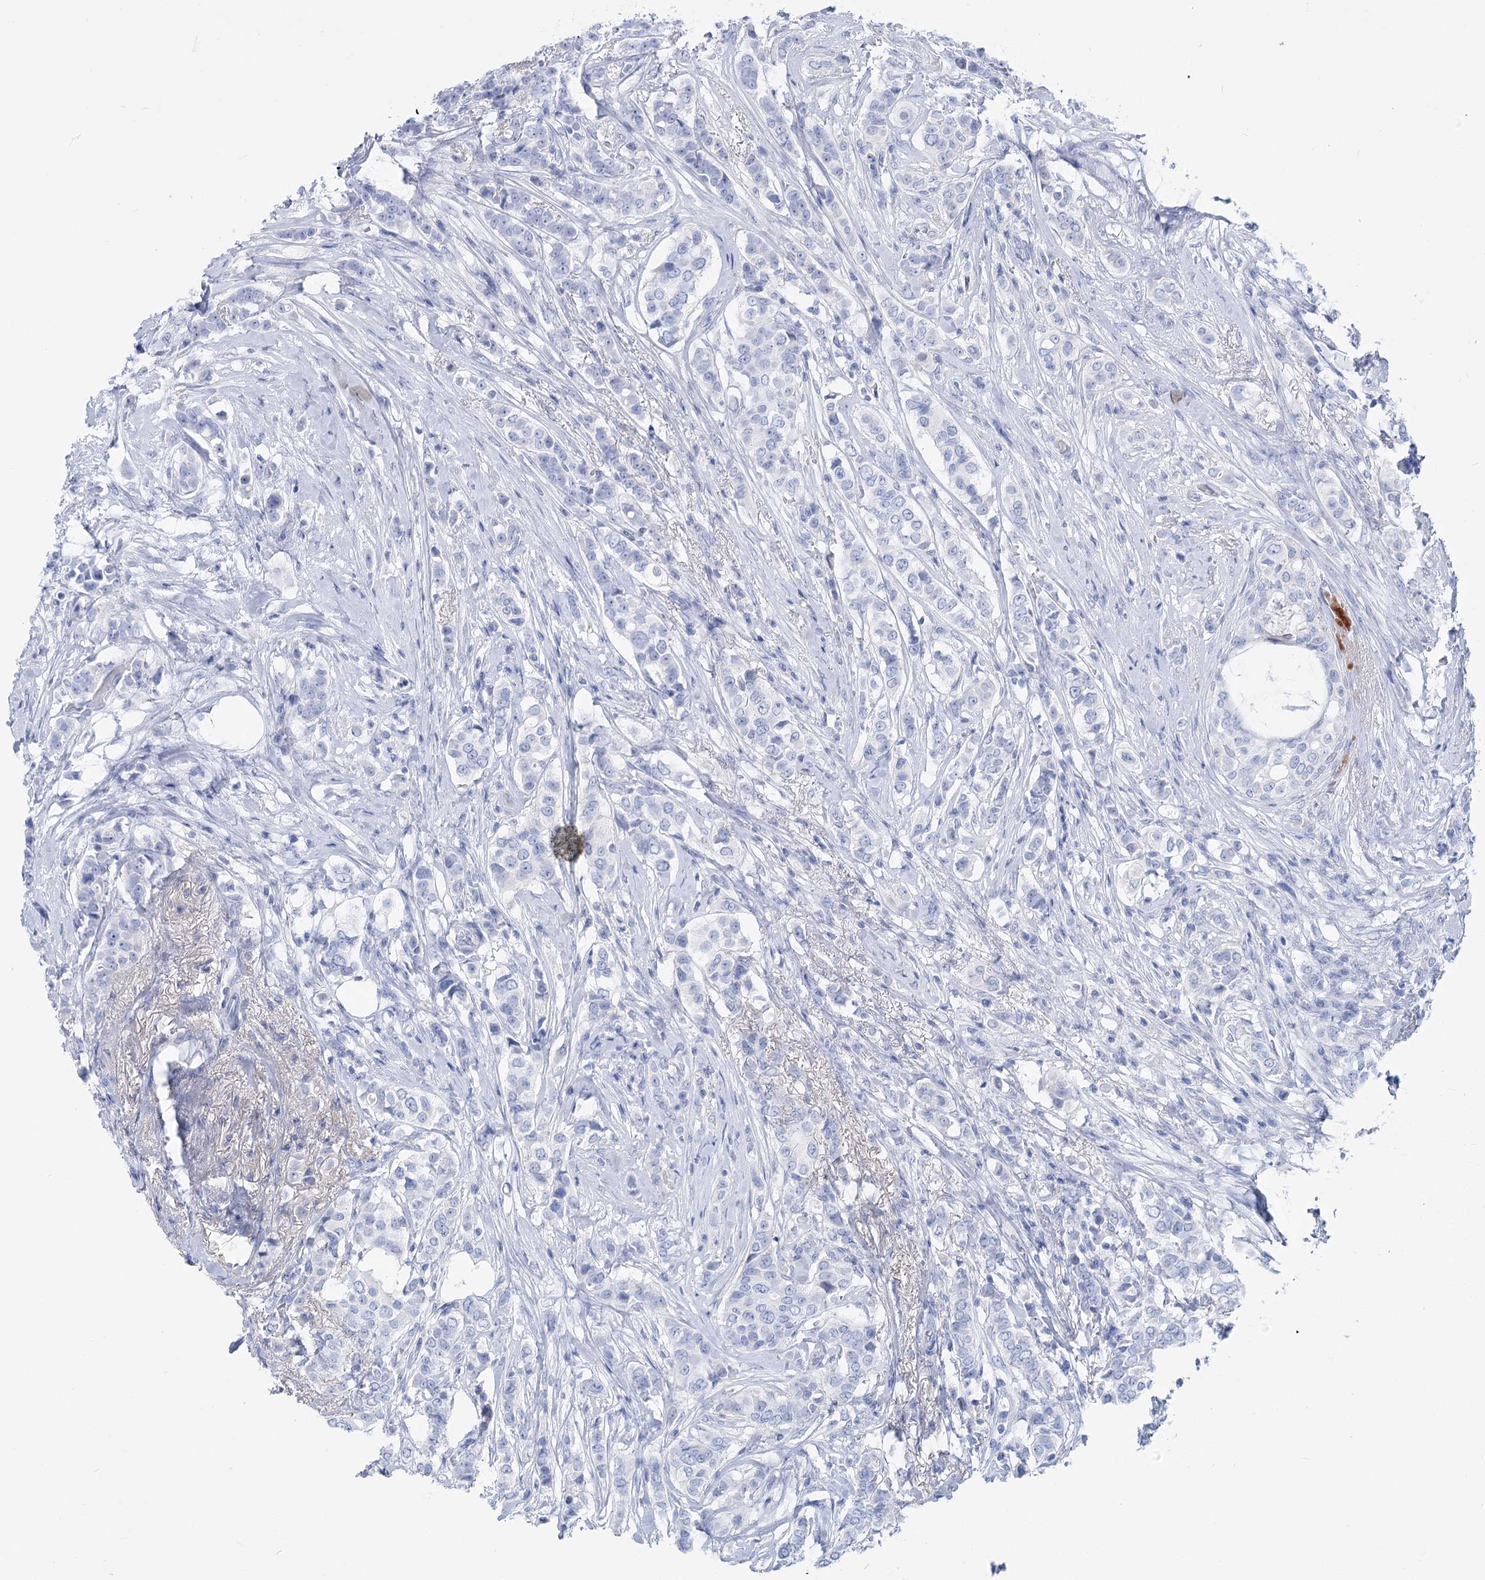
{"staining": {"intensity": "negative", "quantity": "none", "location": "none"}, "tissue": "breast cancer", "cell_type": "Tumor cells", "image_type": "cancer", "snomed": [{"axis": "morphology", "description": "Lobular carcinoma"}, {"axis": "topography", "description": "Breast"}], "caption": "Immunohistochemistry histopathology image of human breast cancer stained for a protein (brown), which shows no expression in tumor cells.", "gene": "PCDHA1", "patient": {"sex": "female", "age": 51}}